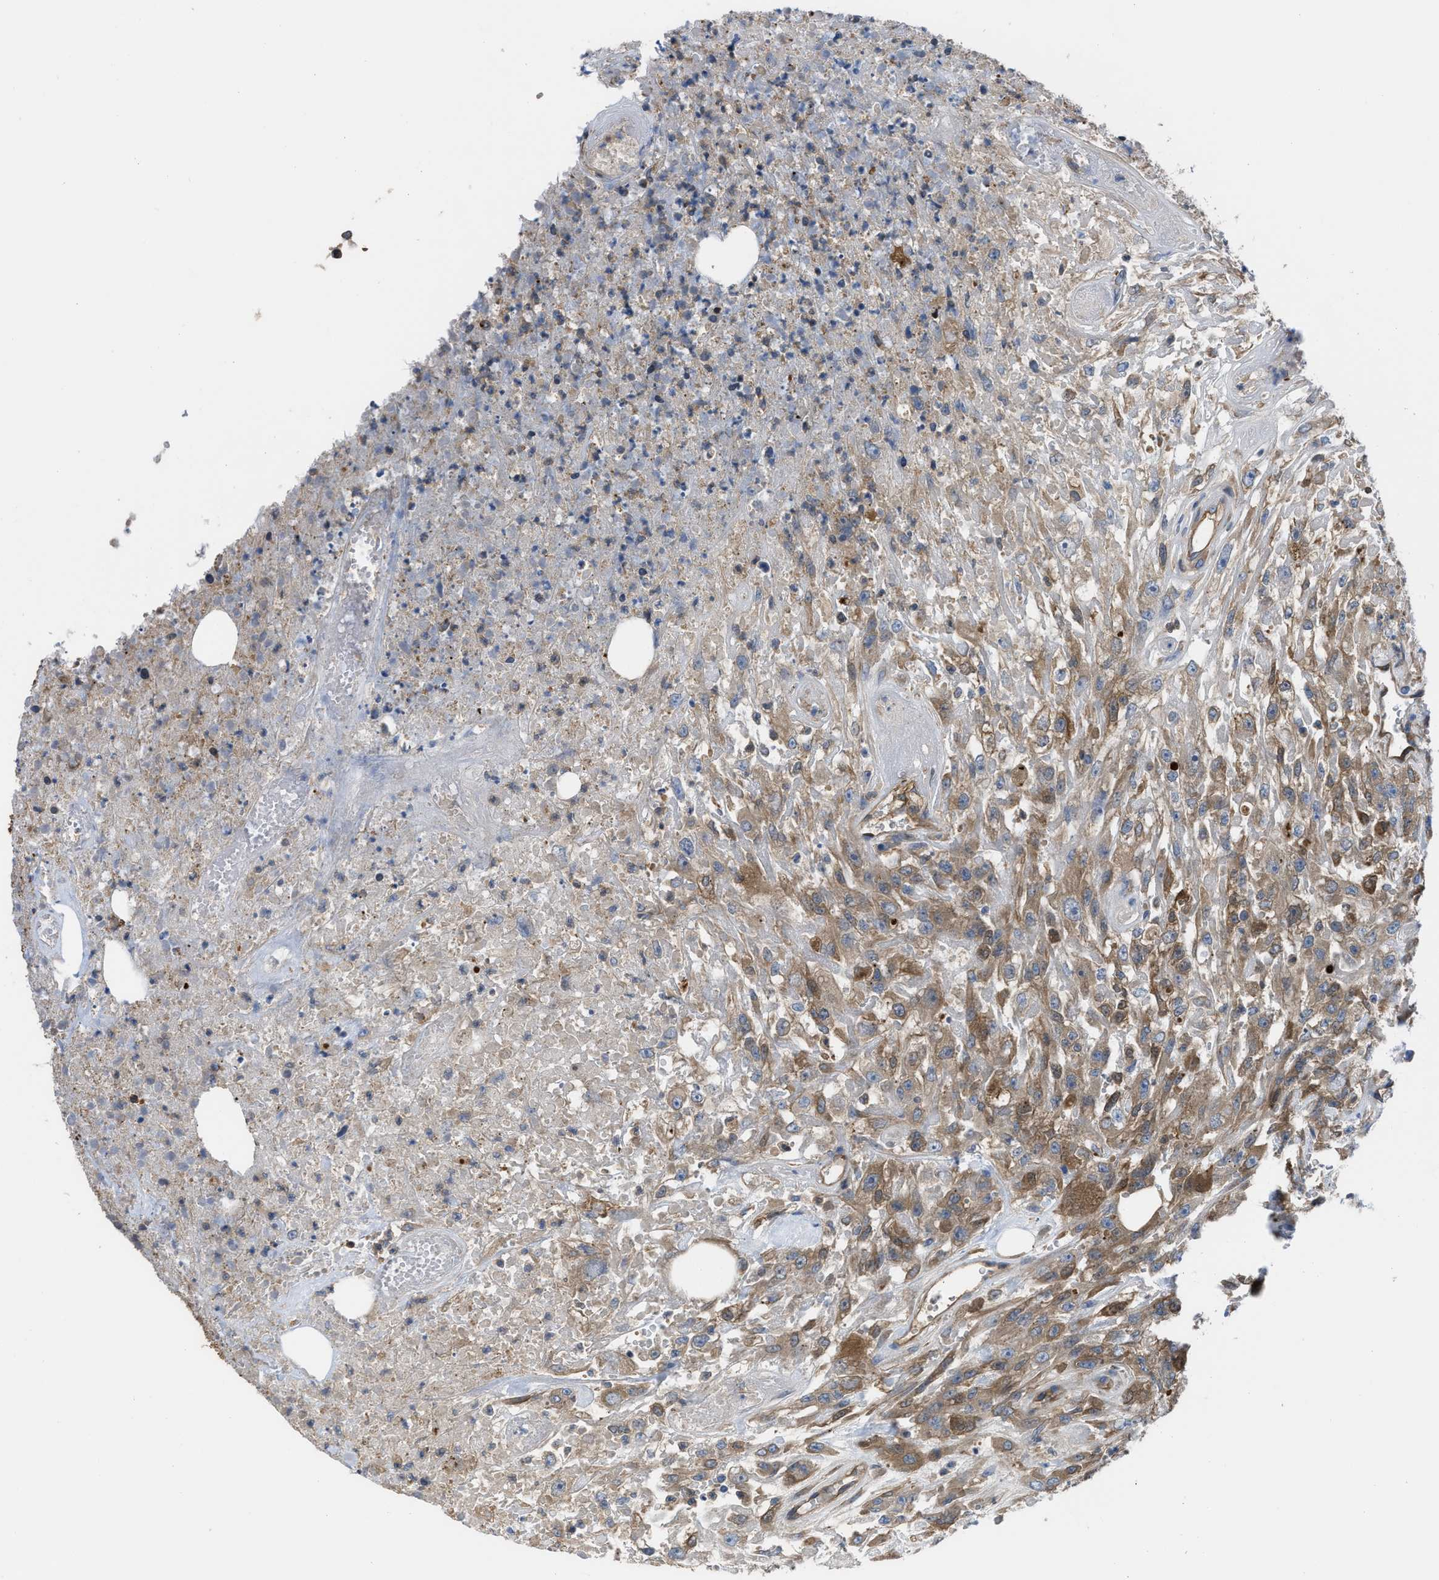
{"staining": {"intensity": "moderate", "quantity": ">75%", "location": "cytoplasmic/membranous"}, "tissue": "urothelial cancer", "cell_type": "Tumor cells", "image_type": "cancer", "snomed": [{"axis": "morphology", "description": "Urothelial carcinoma, High grade"}, {"axis": "topography", "description": "Urinary bladder"}], "caption": "Urothelial cancer was stained to show a protein in brown. There is medium levels of moderate cytoplasmic/membranous positivity in about >75% of tumor cells. The staining was performed using DAB (3,3'-diaminobenzidine) to visualize the protein expression in brown, while the nuclei were stained in blue with hematoxylin (Magnification: 20x).", "gene": "TRIOBP", "patient": {"sex": "male", "age": 46}}